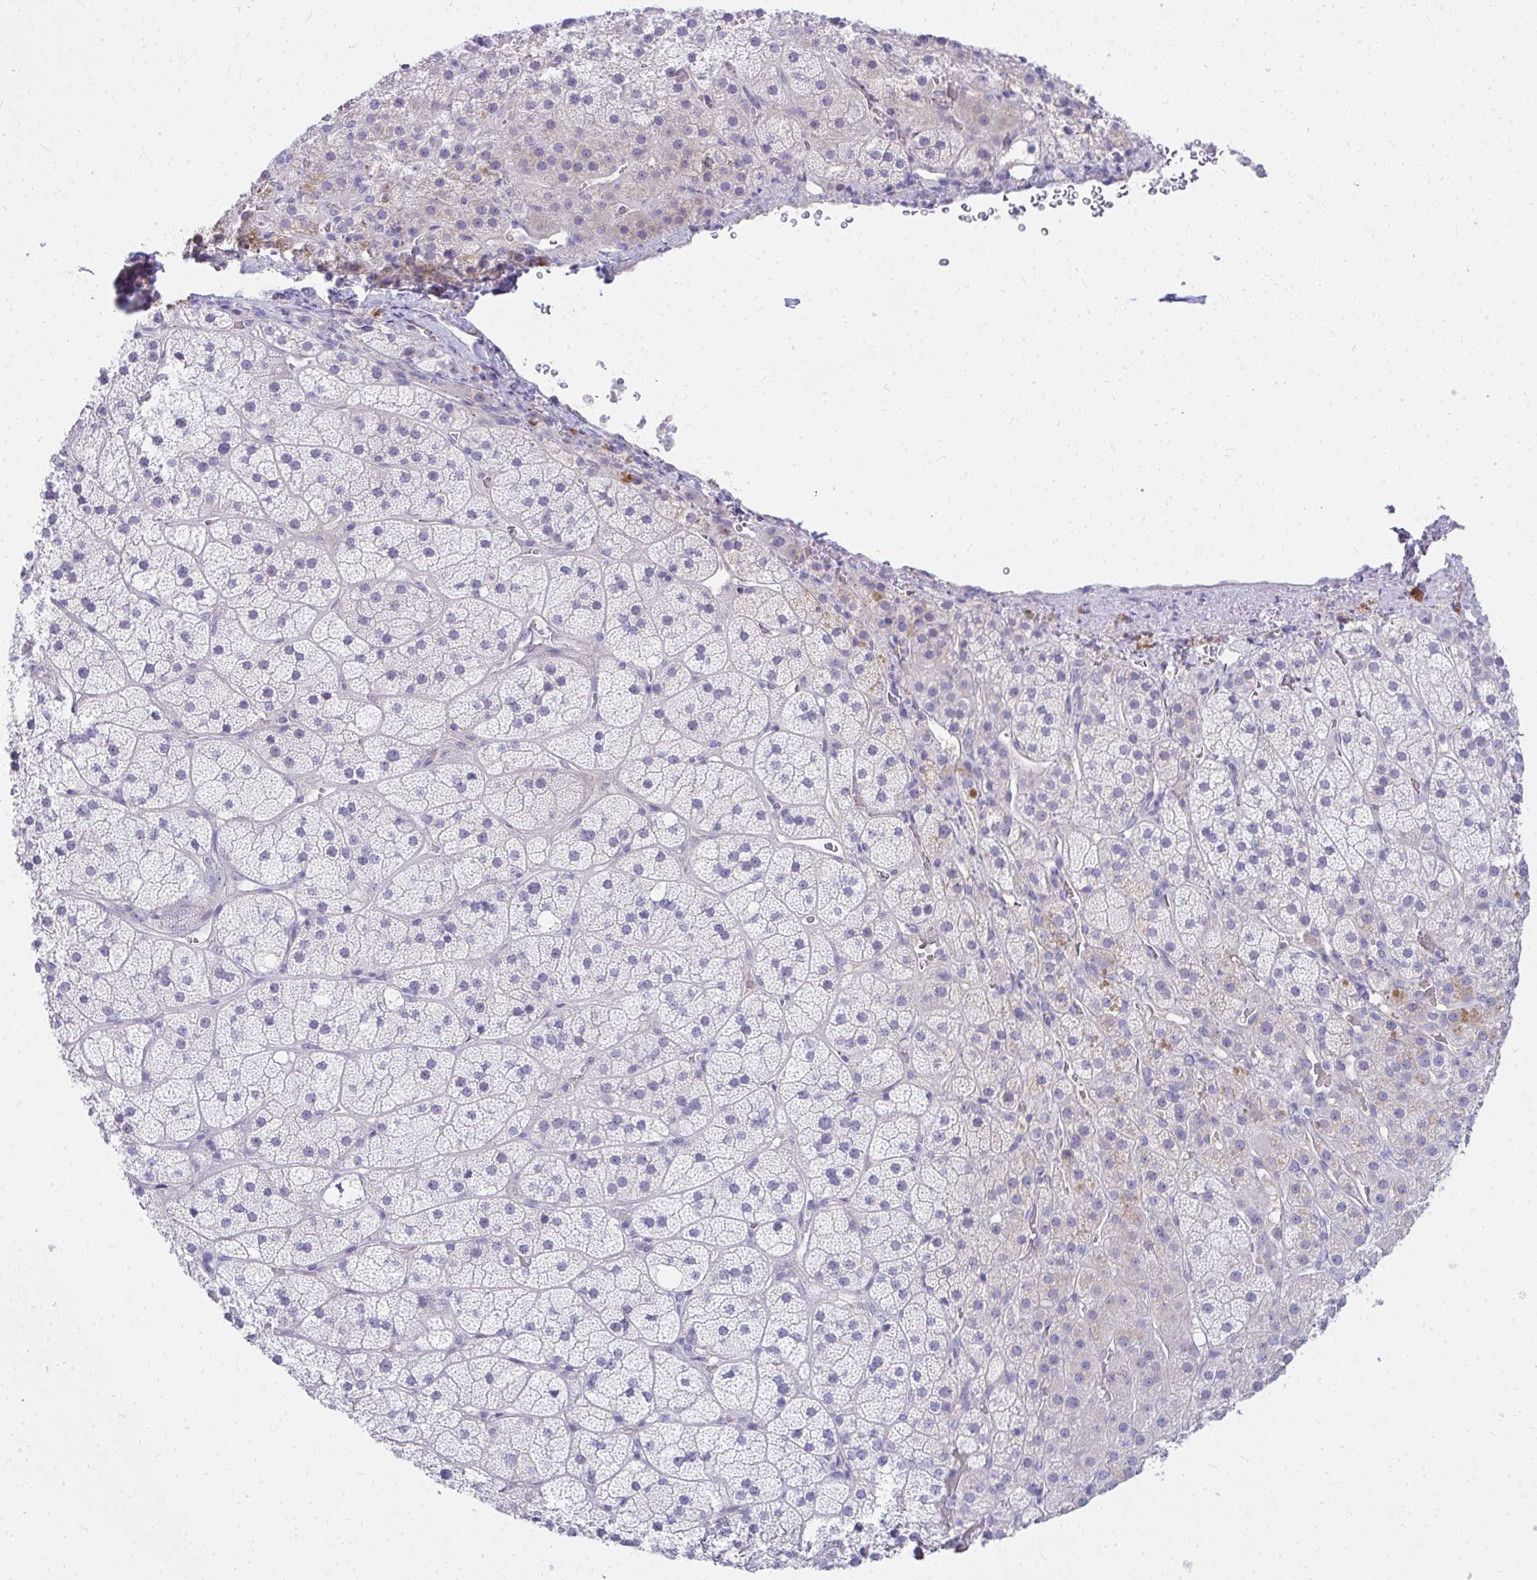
{"staining": {"intensity": "moderate", "quantity": "<25%", "location": "cytoplasmic/membranous"}, "tissue": "adrenal gland", "cell_type": "Glandular cells", "image_type": "normal", "snomed": [{"axis": "morphology", "description": "Normal tissue, NOS"}, {"axis": "topography", "description": "Adrenal gland"}], "caption": "An immunohistochemistry histopathology image of benign tissue is shown. Protein staining in brown shows moderate cytoplasmic/membranous positivity in adrenal gland within glandular cells. The staining was performed using DAB, with brown indicating positive protein expression. Nuclei are stained blue with hematoxylin.", "gene": "LRRC36", "patient": {"sex": "male", "age": 57}}